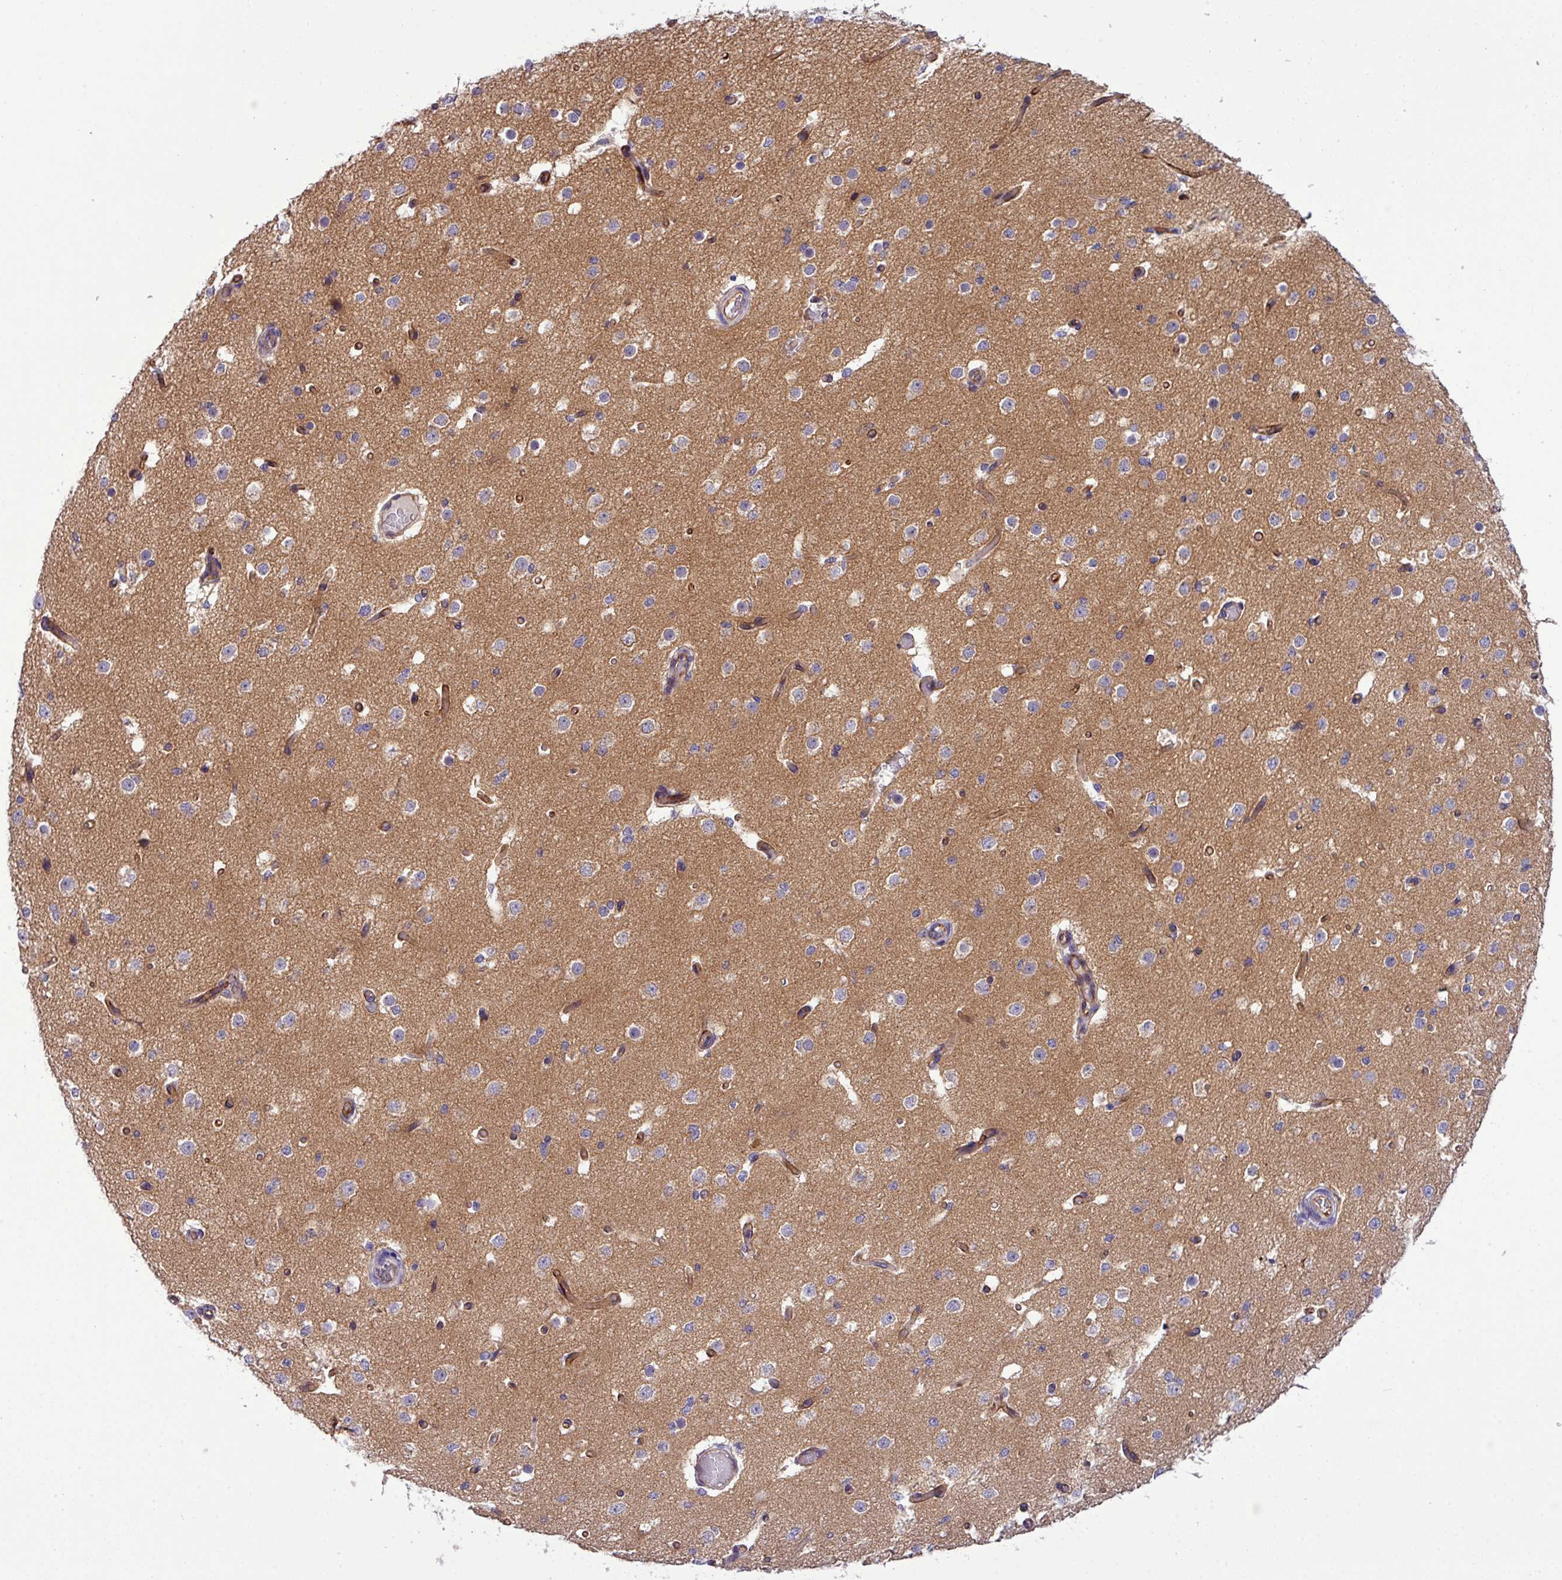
{"staining": {"intensity": "moderate", "quantity": ">75%", "location": "cytoplasmic/membranous"}, "tissue": "cerebral cortex", "cell_type": "Endothelial cells", "image_type": "normal", "snomed": [{"axis": "morphology", "description": "Normal tissue, NOS"}, {"axis": "morphology", "description": "Inflammation, NOS"}, {"axis": "topography", "description": "Cerebral cortex"}], "caption": "Approximately >75% of endothelial cells in benign cerebral cortex demonstrate moderate cytoplasmic/membranous protein staining as visualized by brown immunohistochemical staining.", "gene": "PARD6A", "patient": {"sex": "male", "age": 6}}